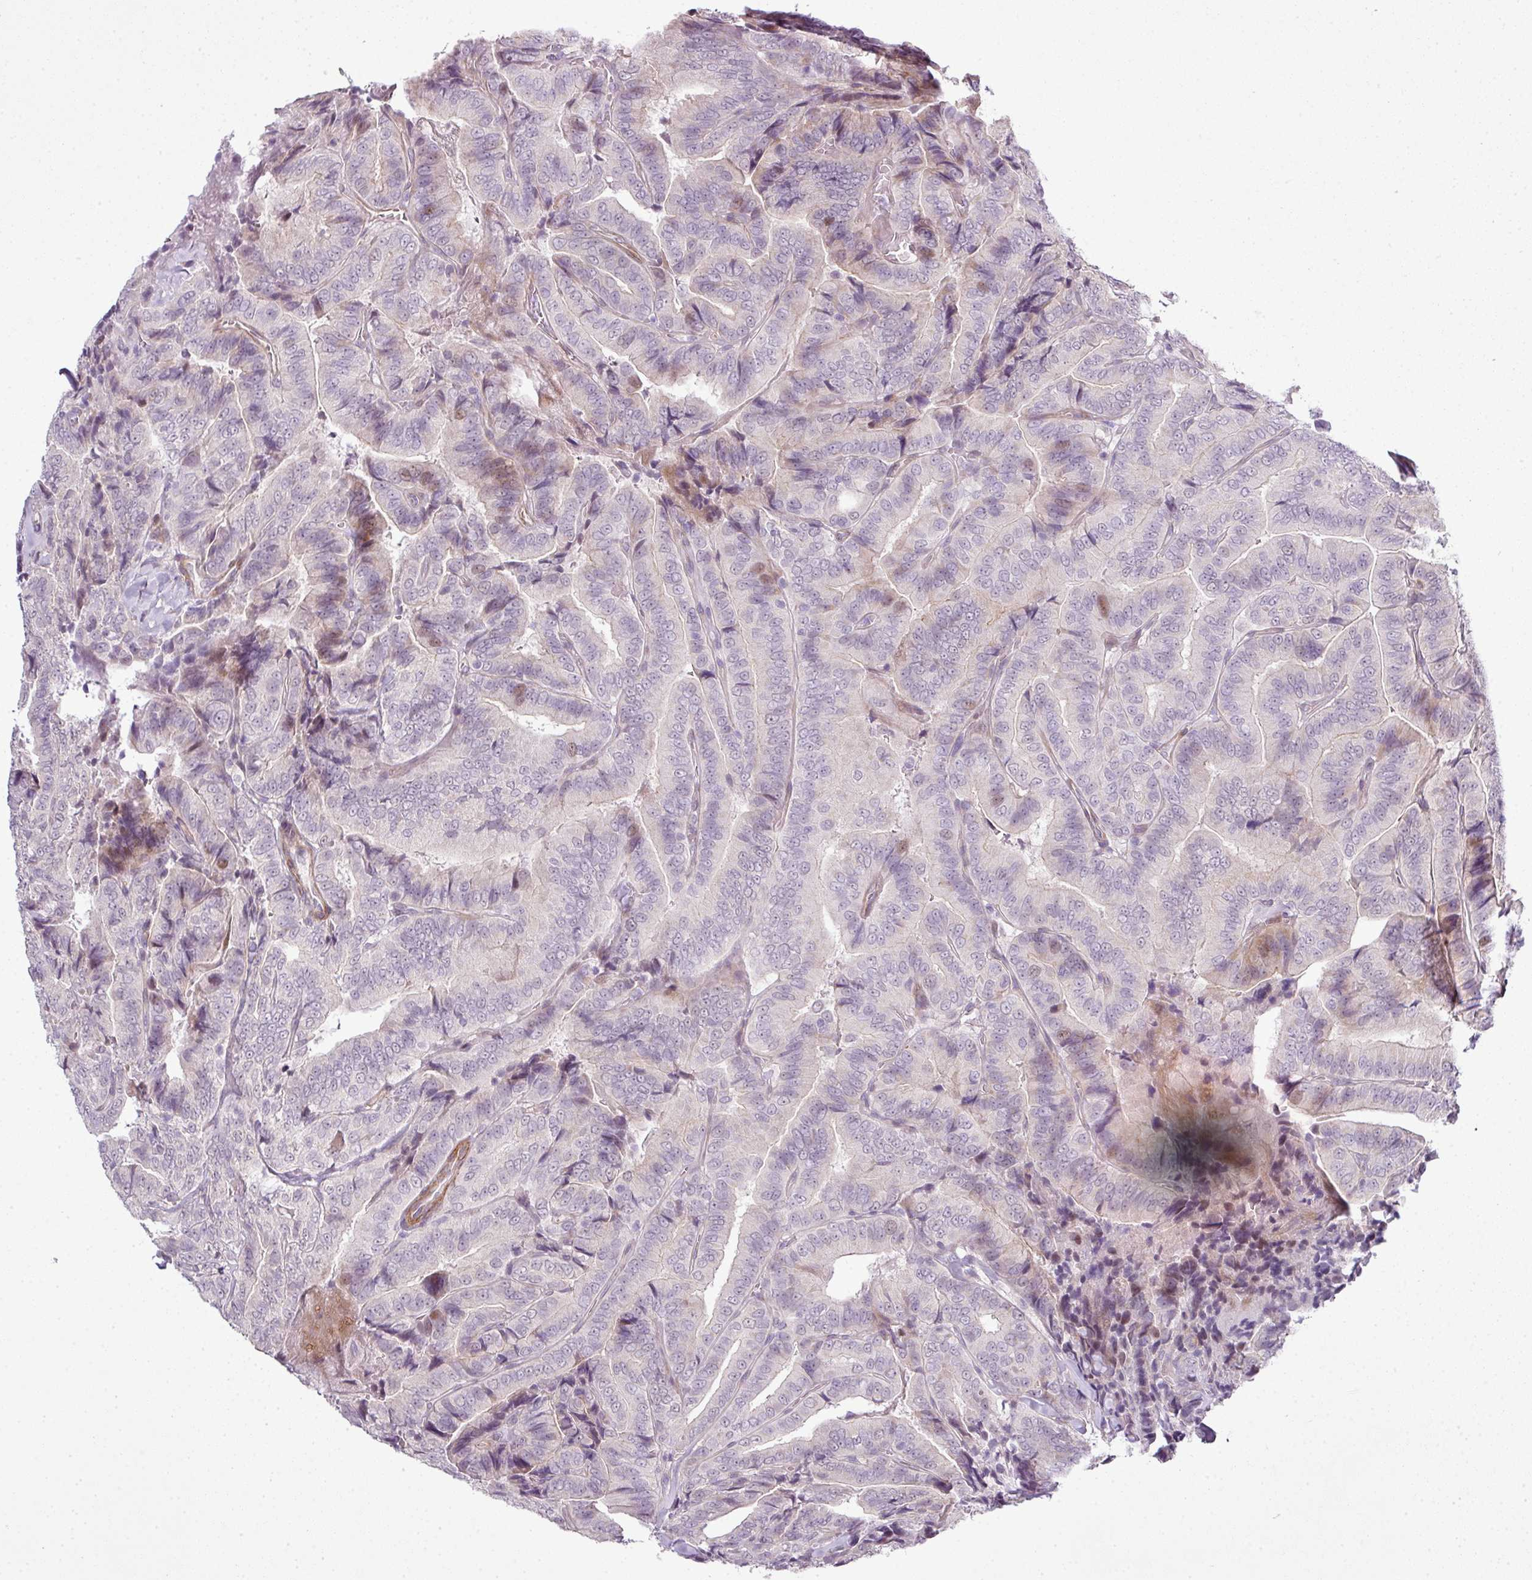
{"staining": {"intensity": "weak", "quantity": "<25%", "location": "nuclear"}, "tissue": "thyroid cancer", "cell_type": "Tumor cells", "image_type": "cancer", "snomed": [{"axis": "morphology", "description": "Papillary adenocarcinoma, NOS"}, {"axis": "topography", "description": "Thyroid gland"}], "caption": "Photomicrograph shows no protein positivity in tumor cells of thyroid papillary adenocarcinoma tissue.", "gene": "ZNF688", "patient": {"sex": "male", "age": 61}}